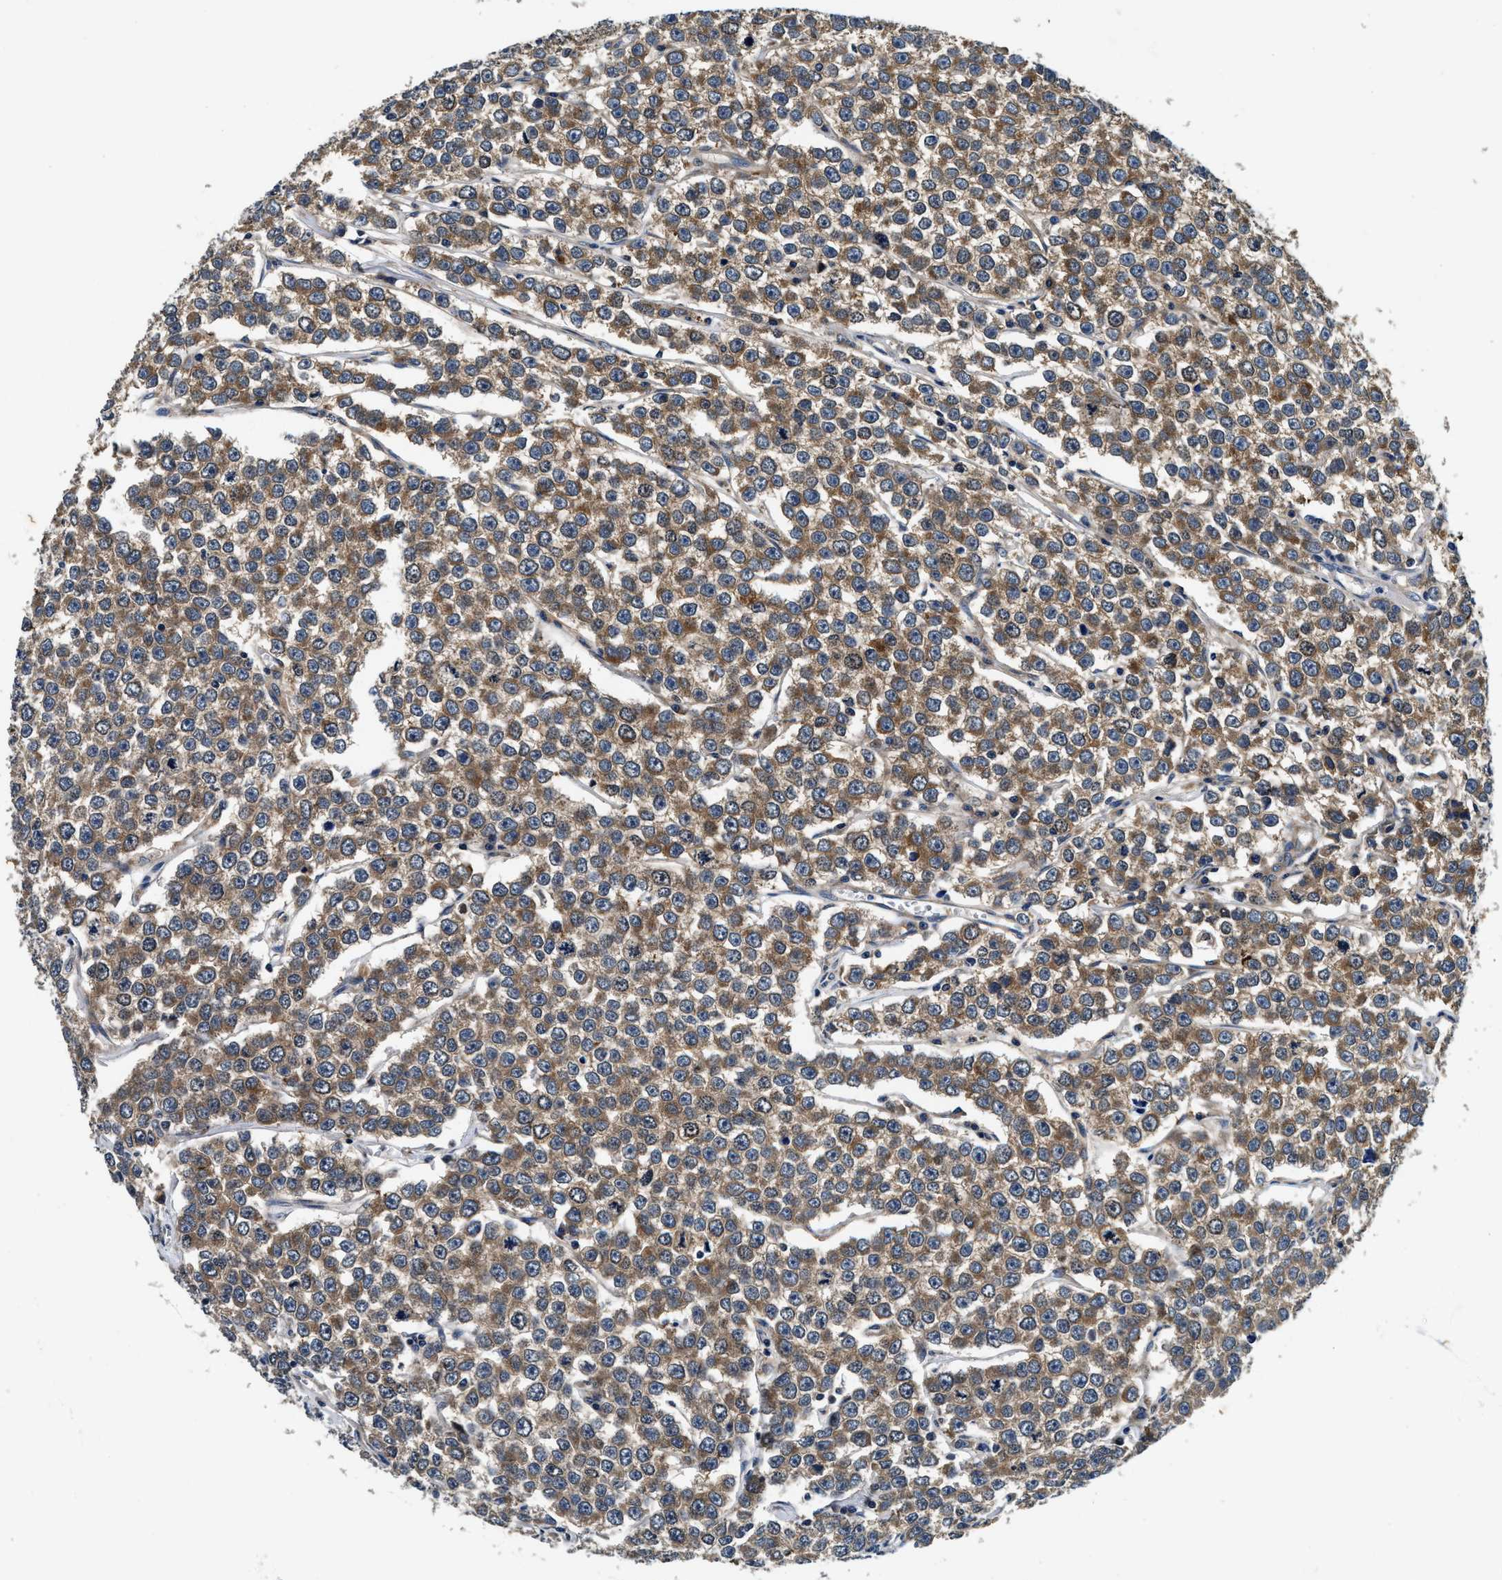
{"staining": {"intensity": "moderate", "quantity": "25%-75%", "location": "cytoplasmic/membranous"}, "tissue": "testis cancer", "cell_type": "Tumor cells", "image_type": "cancer", "snomed": [{"axis": "morphology", "description": "Seminoma, NOS"}, {"axis": "morphology", "description": "Carcinoma, Embryonal, NOS"}, {"axis": "topography", "description": "Testis"}], "caption": "Immunohistochemistry of seminoma (testis) displays medium levels of moderate cytoplasmic/membranous staining in approximately 25%-75% of tumor cells. The staining is performed using DAB (3,3'-diaminobenzidine) brown chromogen to label protein expression. The nuclei are counter-stained blue using hematoxylin.", "gene": "PI4KB", "patient": {"sex": "male", "age": 52}}